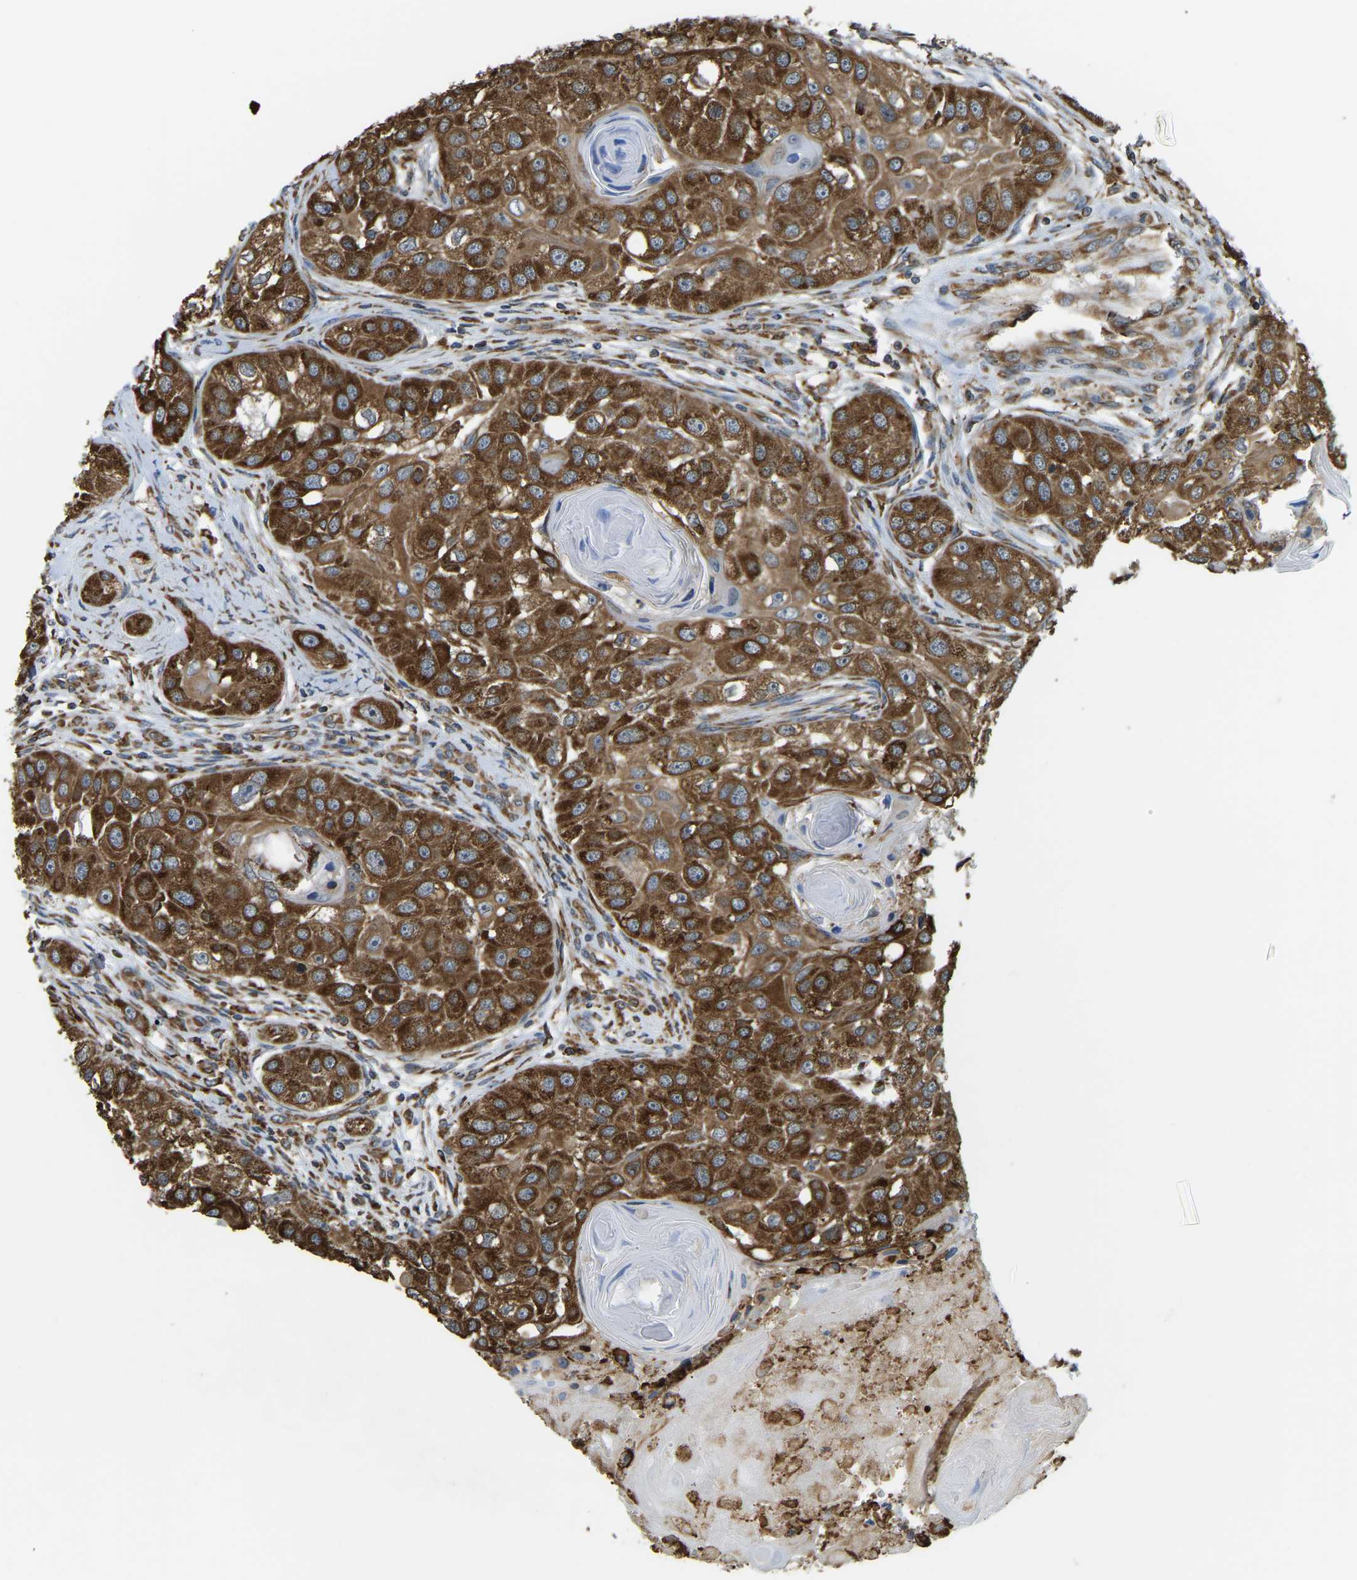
{"staining": {"intensity": "strong", "quantity": ">75%", "location": "cytoplasmic/membranous"}, "tissue": "head and neck cancer", "cell_type": "Tumor cells", "image_type": "cancer", "snomed": [{"axis": "morphology", "description": "Normal tissue, NOS"}, {"axis": "morphology", "description": "Squamous cell carcinoma, NOS"}, {"axis": "topography", "description": "Skeletal muscle"}, {"axis": "topography", "description": "Head-Neck"}], "caption": "Human head and neck cancer (squamous cell carcinoma) stained with a protein marker demonstrates strong staining in tumor cells.", "gene": "RNF115", "patient": {"sex": "male", "age": 51}}